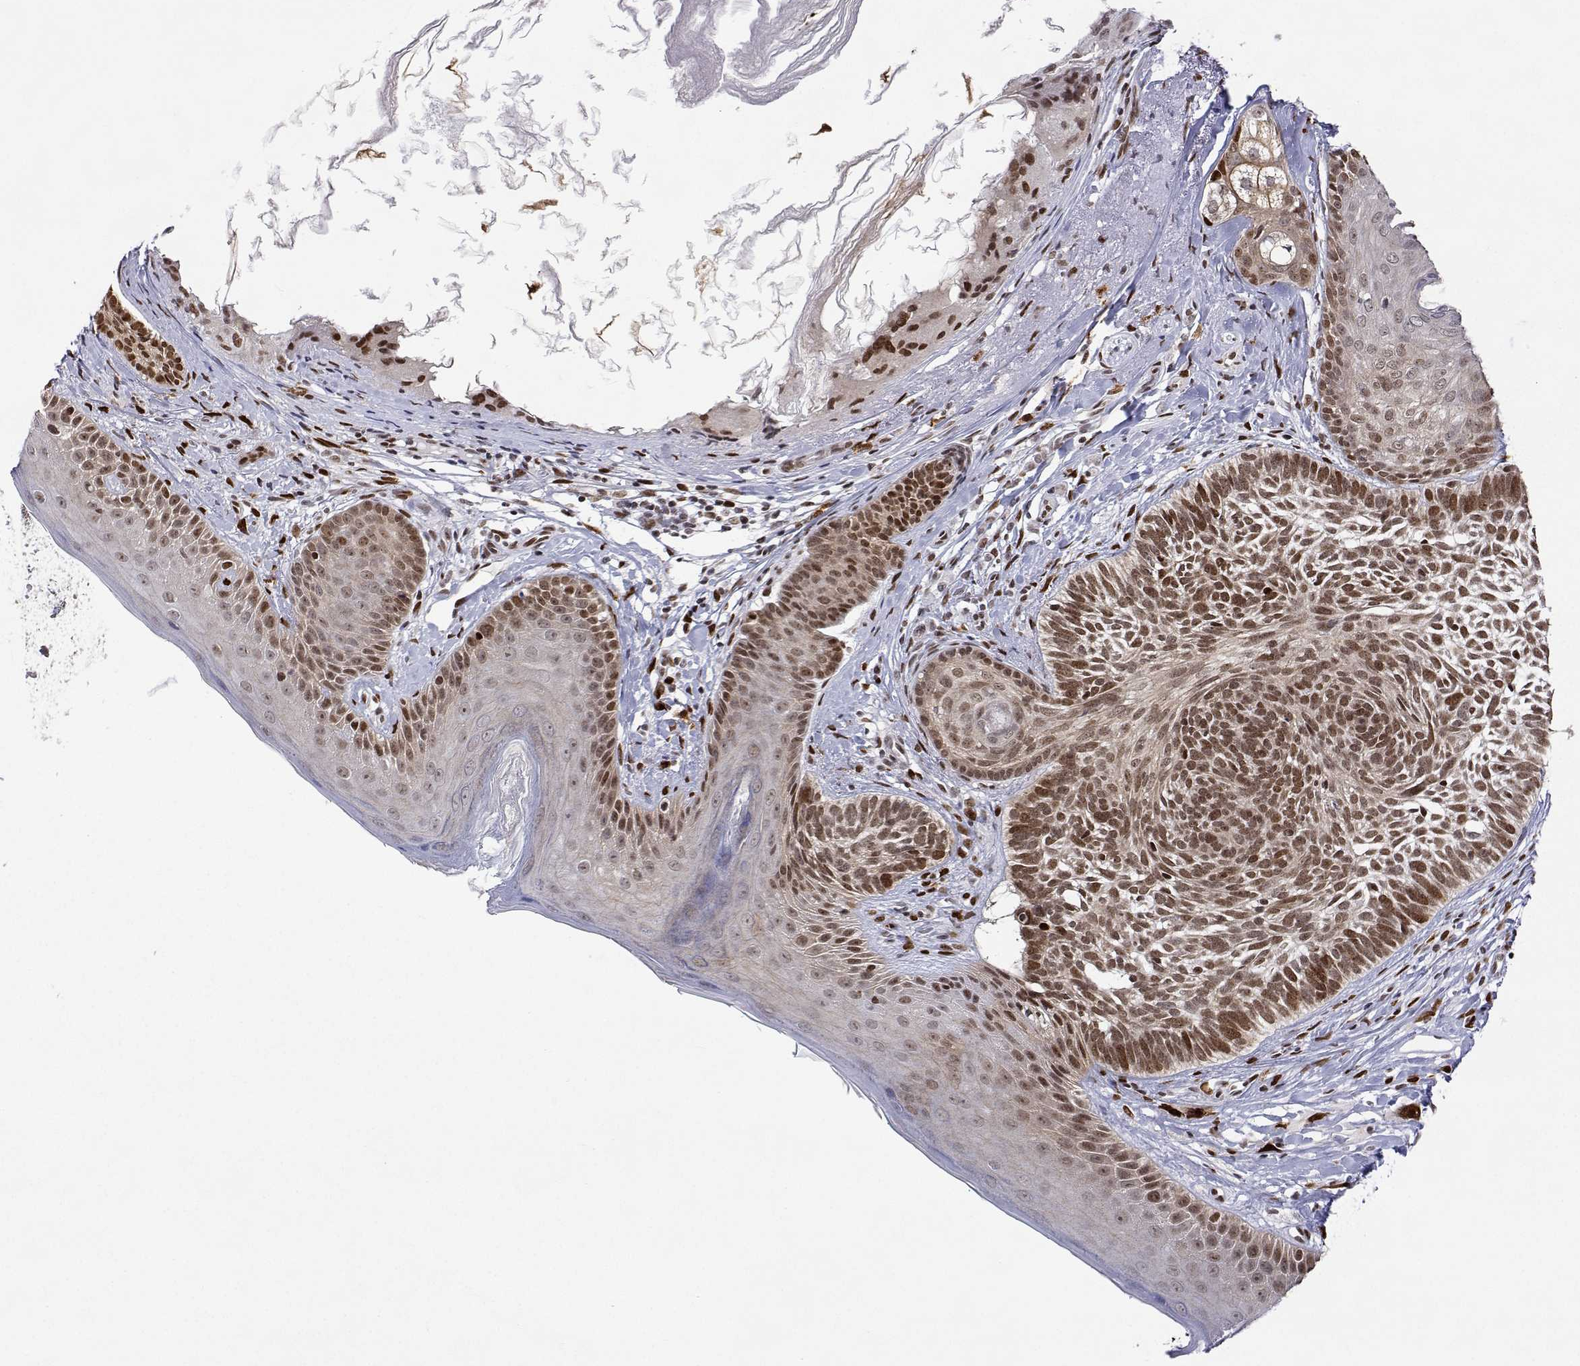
{"staining": {"intensity": "moderate", "quantity": ">75%", "location": "nuclear"}, "tissue": "skin cancer", "cell_type": "Tumor cells", "image_type": "cancer", "snomed": [{"axis": "morphology", "description": "Basal cell carcinoma"}, {"axis": "topography", "description": "Skin"}], "caption": "Moderate nuclear expression is appreciated in approximately >75% of tumor cells in skin cancer (basal cell carcinoma).", "gene": "XPC", "patient": {"sex": "female", "age": 74}}